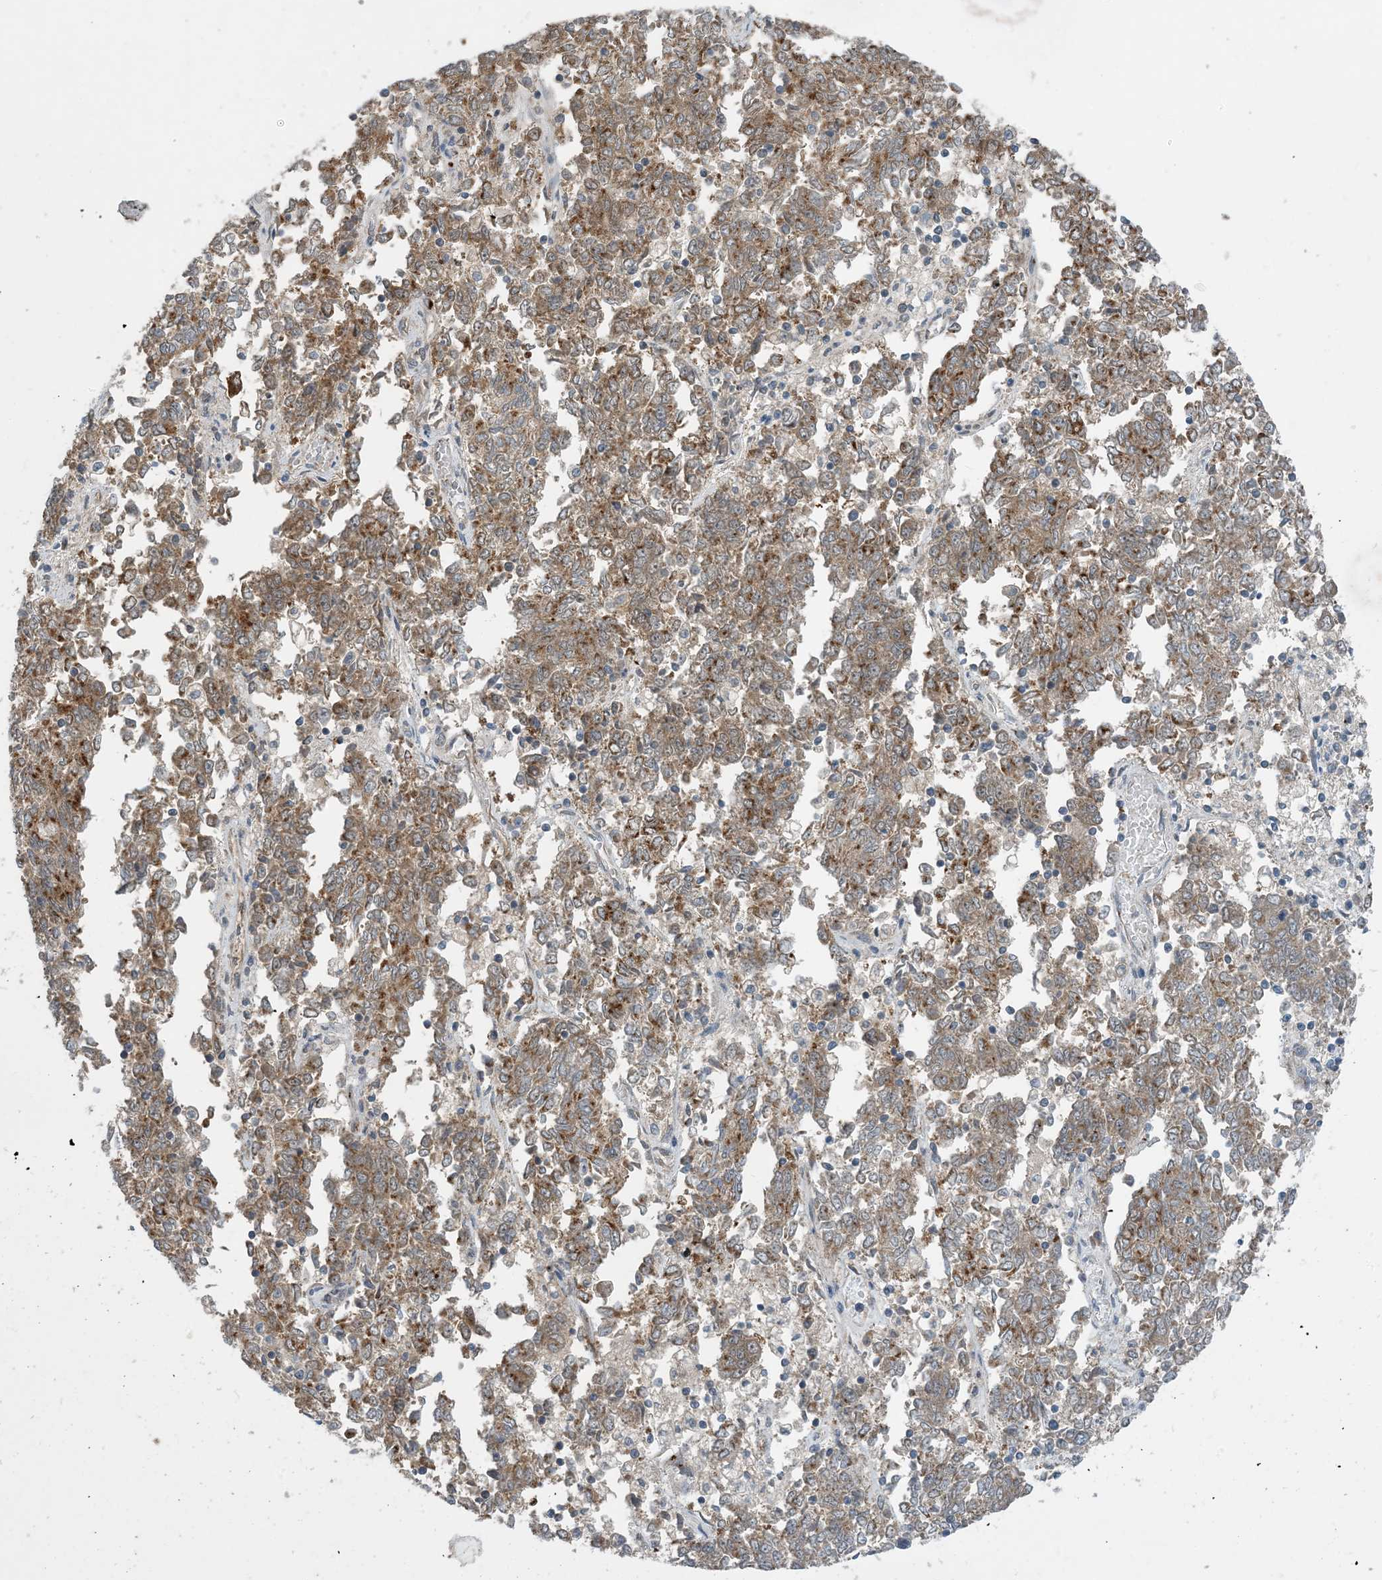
{"staining": {"intensity": "moderate", "quantity": ">75%", "location": "cytoplasmic/membranous"}, "tissue": "endometrial cancer", "cell_type": "Tumor cells", "image_type": "cancer", "snomed": [{"axis": "morphology", "description": "Adenocarcinoma, NOS"}, {"axis": "topography", "description": "Endometrium"}], "caption": "This is an image of immunohistochemistry staining of endometrial adenocarcinoma, which shows moderate expression in the cytoplasmic/membranous of tumor cells.", "gene": "TINAG", "patient": {"sex": "female", "age": 80}}